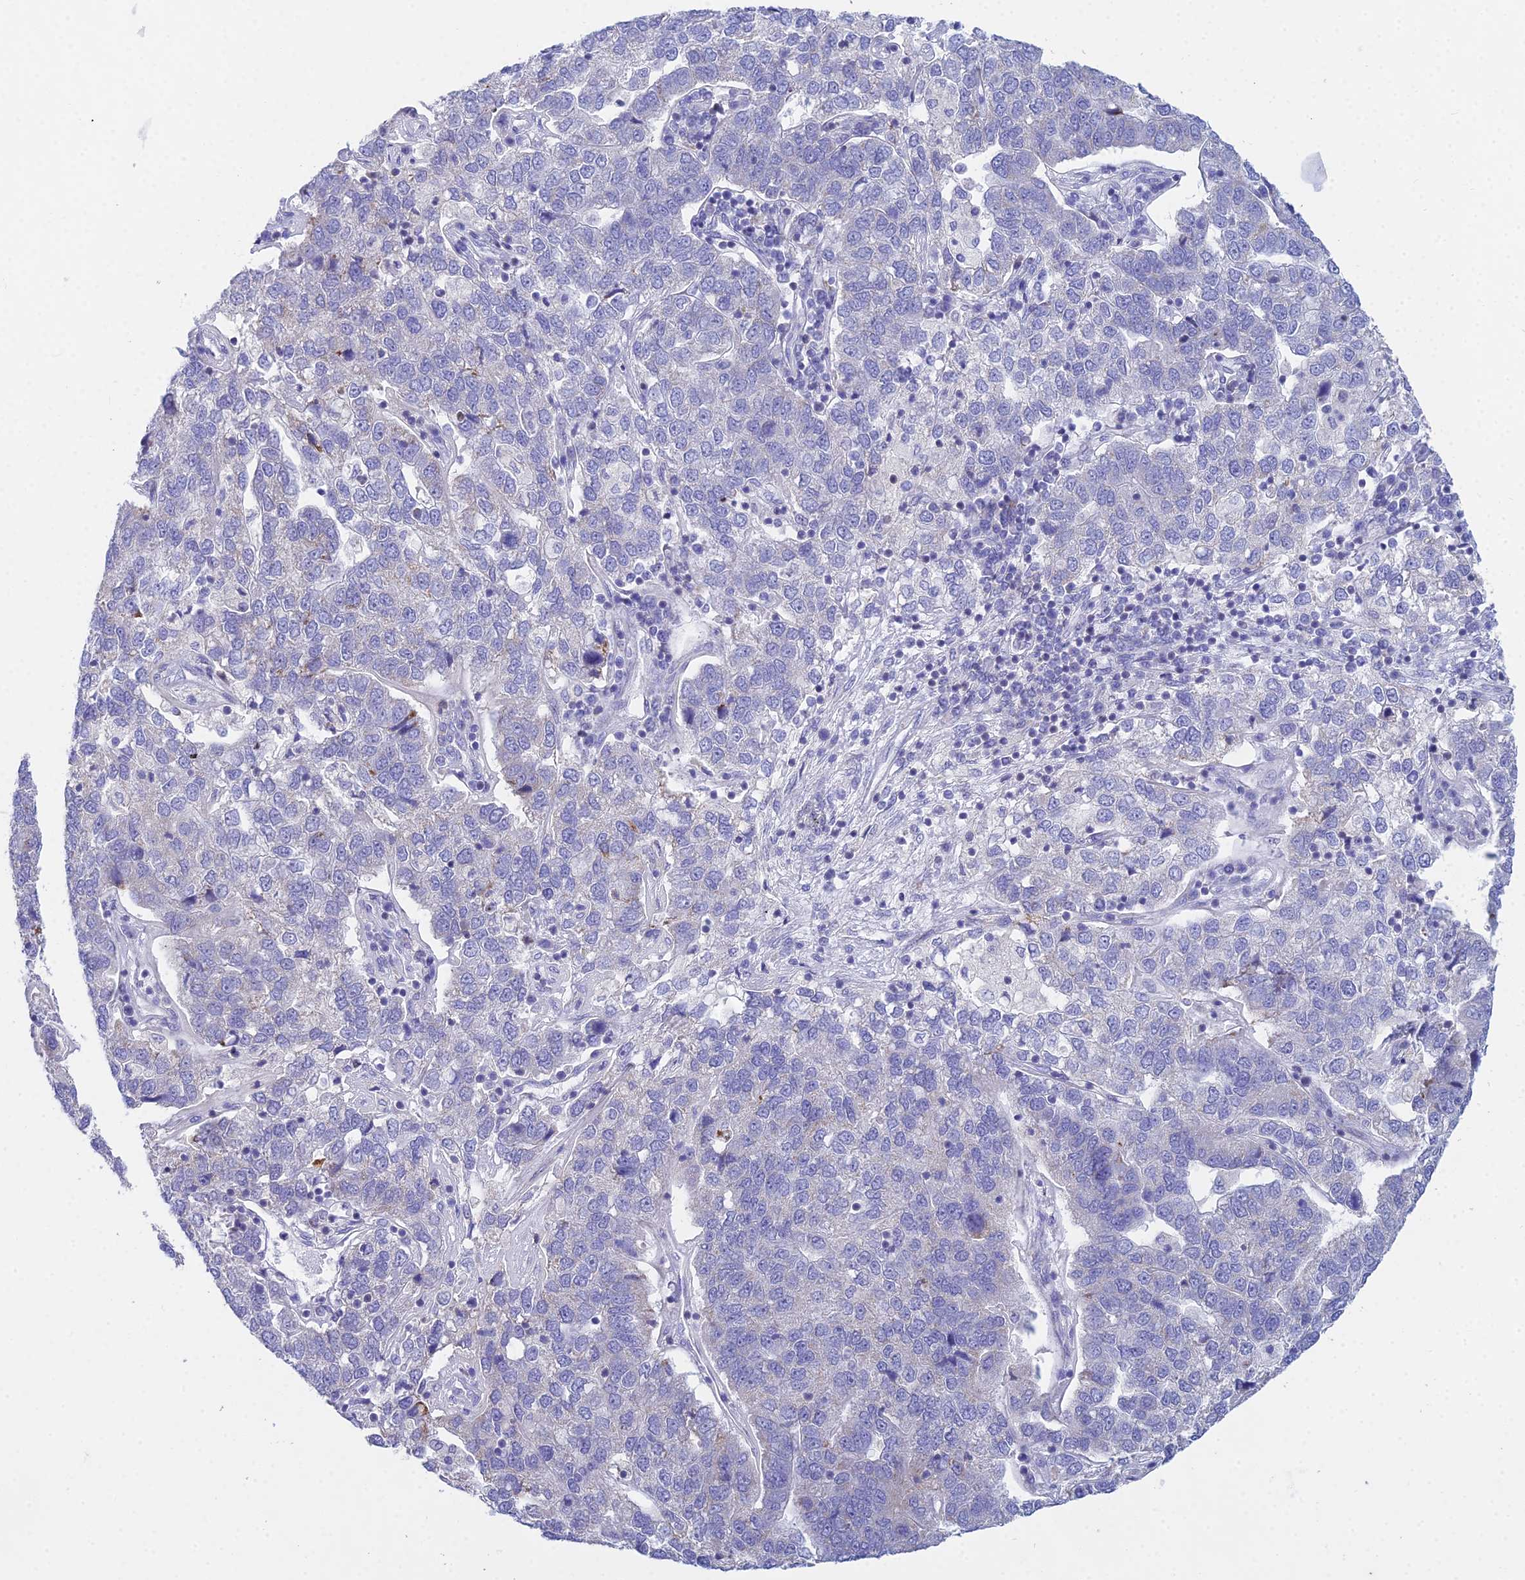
{"staining": {"intensity": "negative", "quantity": "none", "location": "none"}, "tissue": "pancreatic cancer", "cell_type": "Tumor cells", "image_type": "cancer", "snomed": [{"axis": "morphology", "description": "Adenocarcinoma, NOS"}, {"axis": "topography", "description": "Pancreas"}], "caption": "Immunohistochemistry (IHC) of pancreatic cancer (adenocarcinoma) reveals no expression in tumor cells.", "gene": "PRR13", "patient": {"sex": "female", "age": 61}}